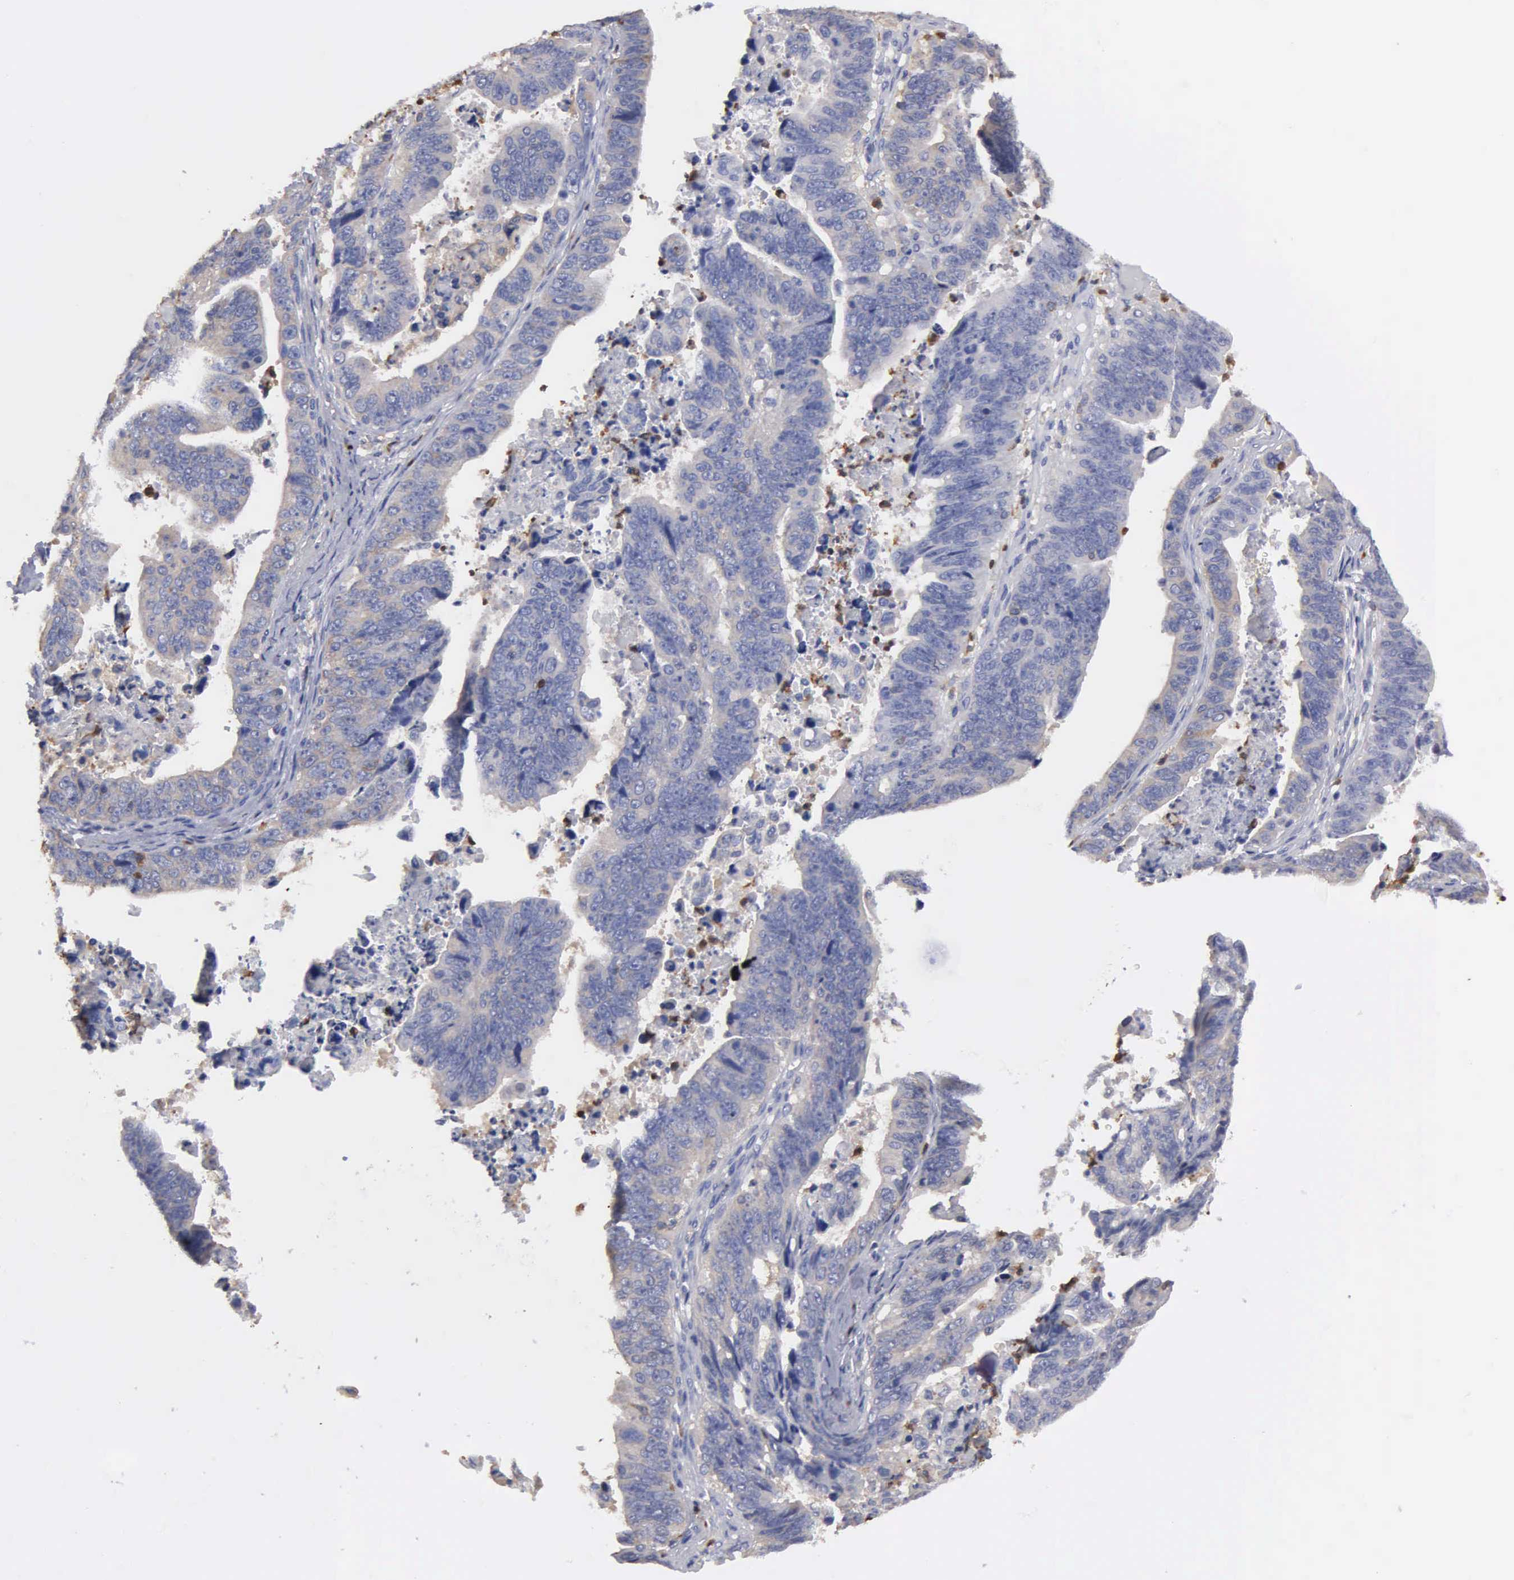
{"staining": {"intensity": "weak", "quantity": "<25%", "location": "cytoplasmic/membranous"}, "tissue": "stomach cancer", "cell_type": "Tumor cells", "image_type": "cancer", "snomed": [{"axis": "morphology", "description": "Adenocarcinoma, NOS"}, {"axis": "topography", "description": "Stomach, upper"}], "caption": "Stomach cancer (adenocarcinoma) was stained to show a protein in brown. There is no significant expression in tumor cells.", "gene": "G6PD", "patient": {"sex": "female", "age": 50}}